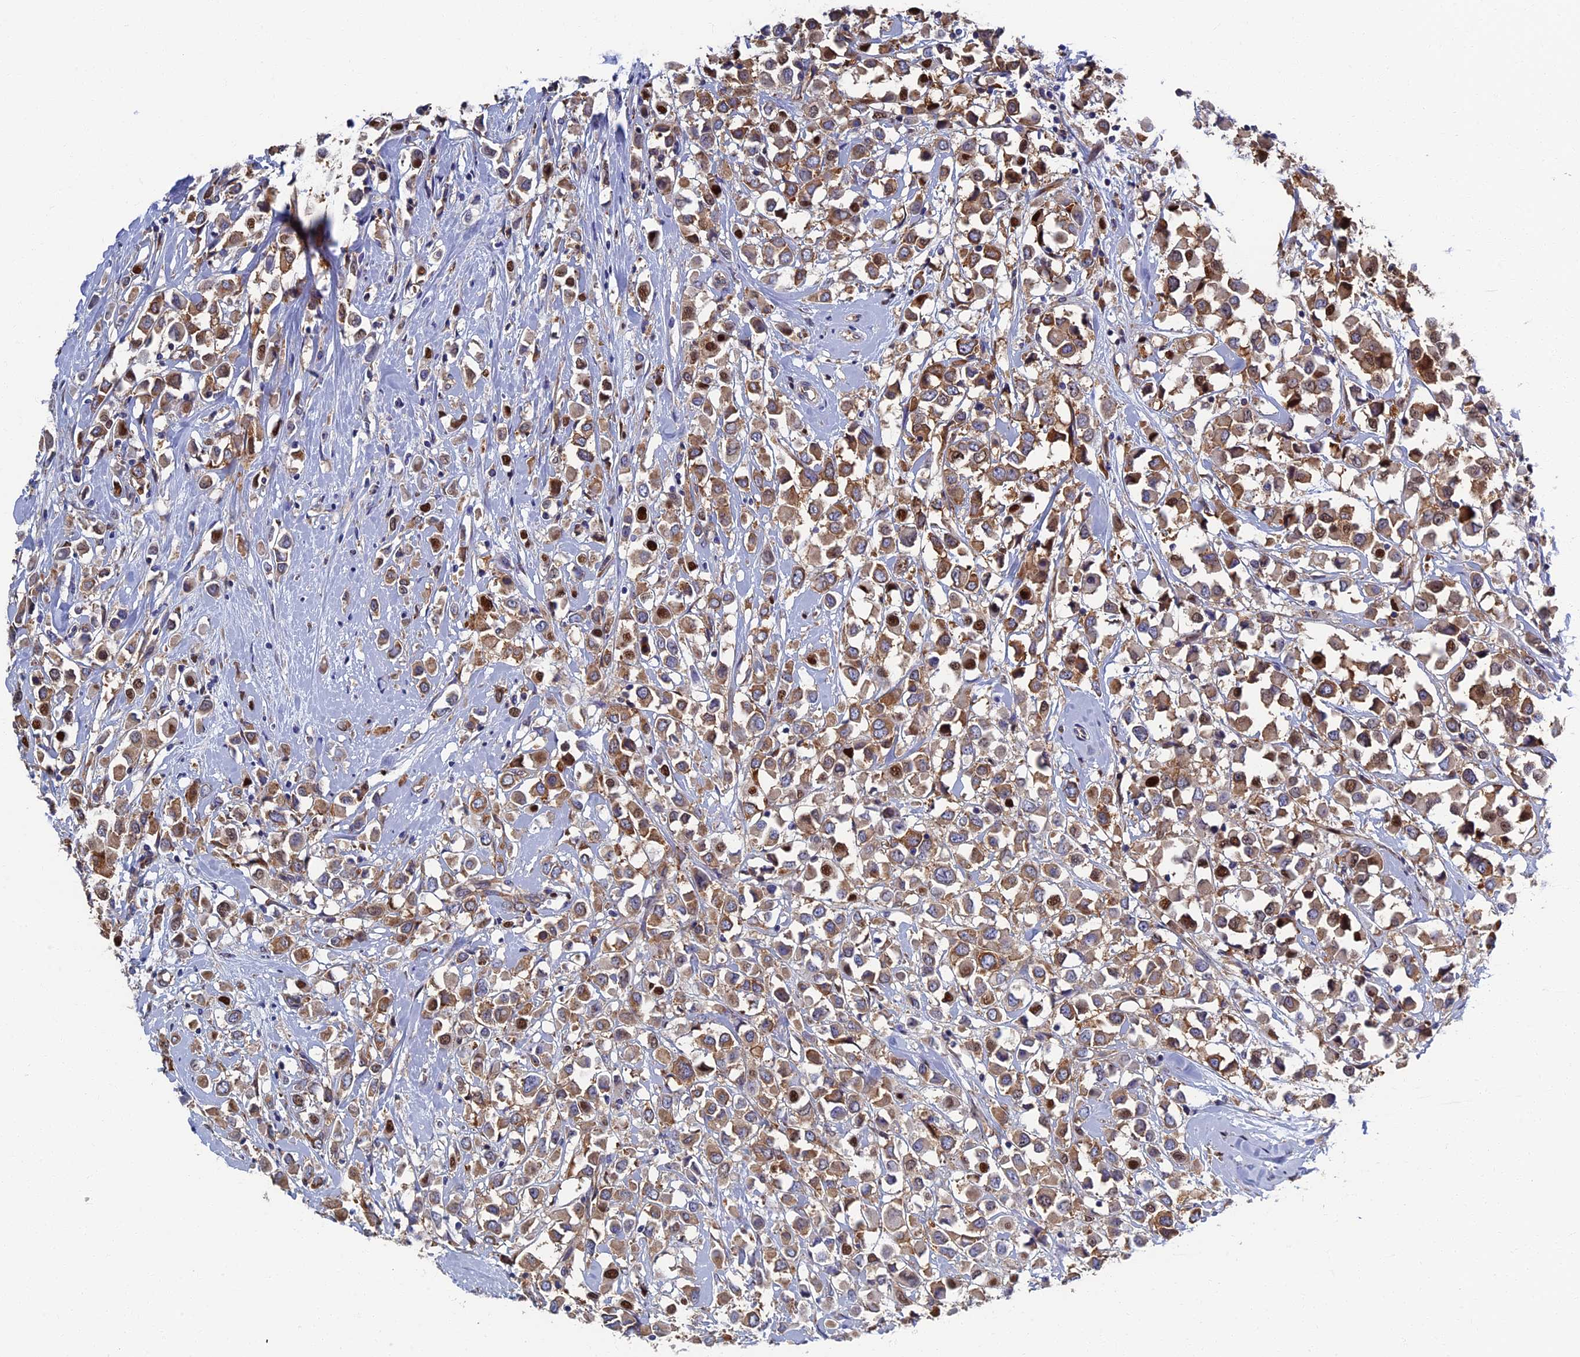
{"staining": {"intensity": "moderate", "quantity": ">75%", "location": "cytoplasmic/membranous,nuclear"}, "tissue": "breast cancer", "cell_type": "Tumor cells", "image_type": "cancer", "snomed": [{"axis": "morphology", "description": "Duct carcinoma"}, {"axis": "topography", "description": "Breast"}], "caption": "Breast cancer was stained to show a protein in brown. There is medium levels of moderate cytoplasmic/membranous and nuclear expression in about >75% of tumor cells.", "gene": "YBX1", "patient": {"sex": "female", "age": 87}}